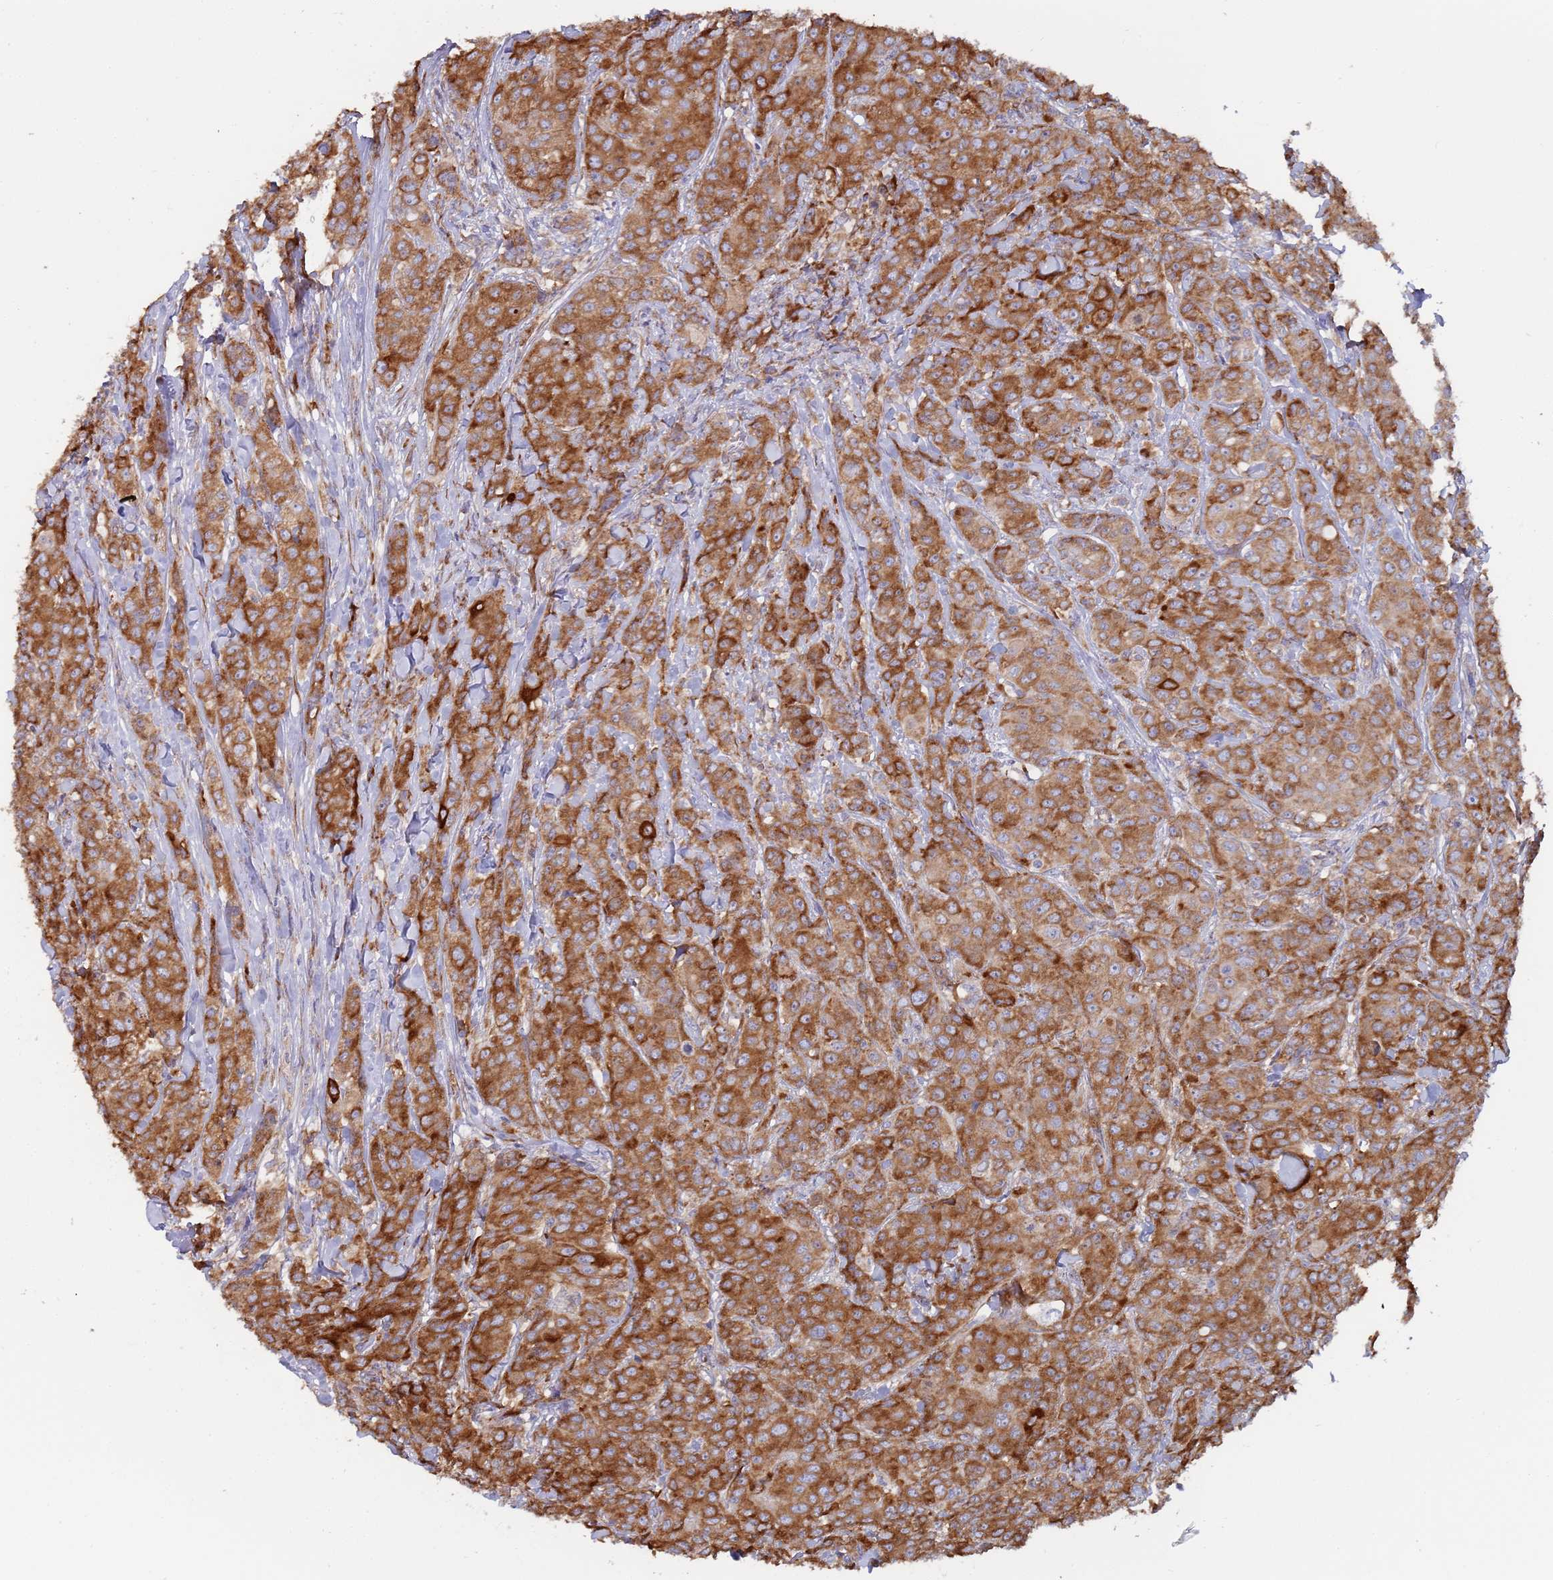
{"staining": {"intensity": "moderate", "quantity": ">75%", "location": "cytoplasmic/membranous"}, "tissue": "breast cancer", "cell_type": "Tumor cells", "image_type": "cancer", "snomed": [{"axis": "morphology", "description": "Duct carcinoma"}, {"axis": "topography", "description": "Breast"}], "caption": "Immunohistochemical staining of invasive ductal carcinoma (breast) shows moderate cytoplasmic/membranous protein positivity in about >75% of tumor cells.", "gene": "ZNF844", "patient": {"sex": "female", "age": 43}}